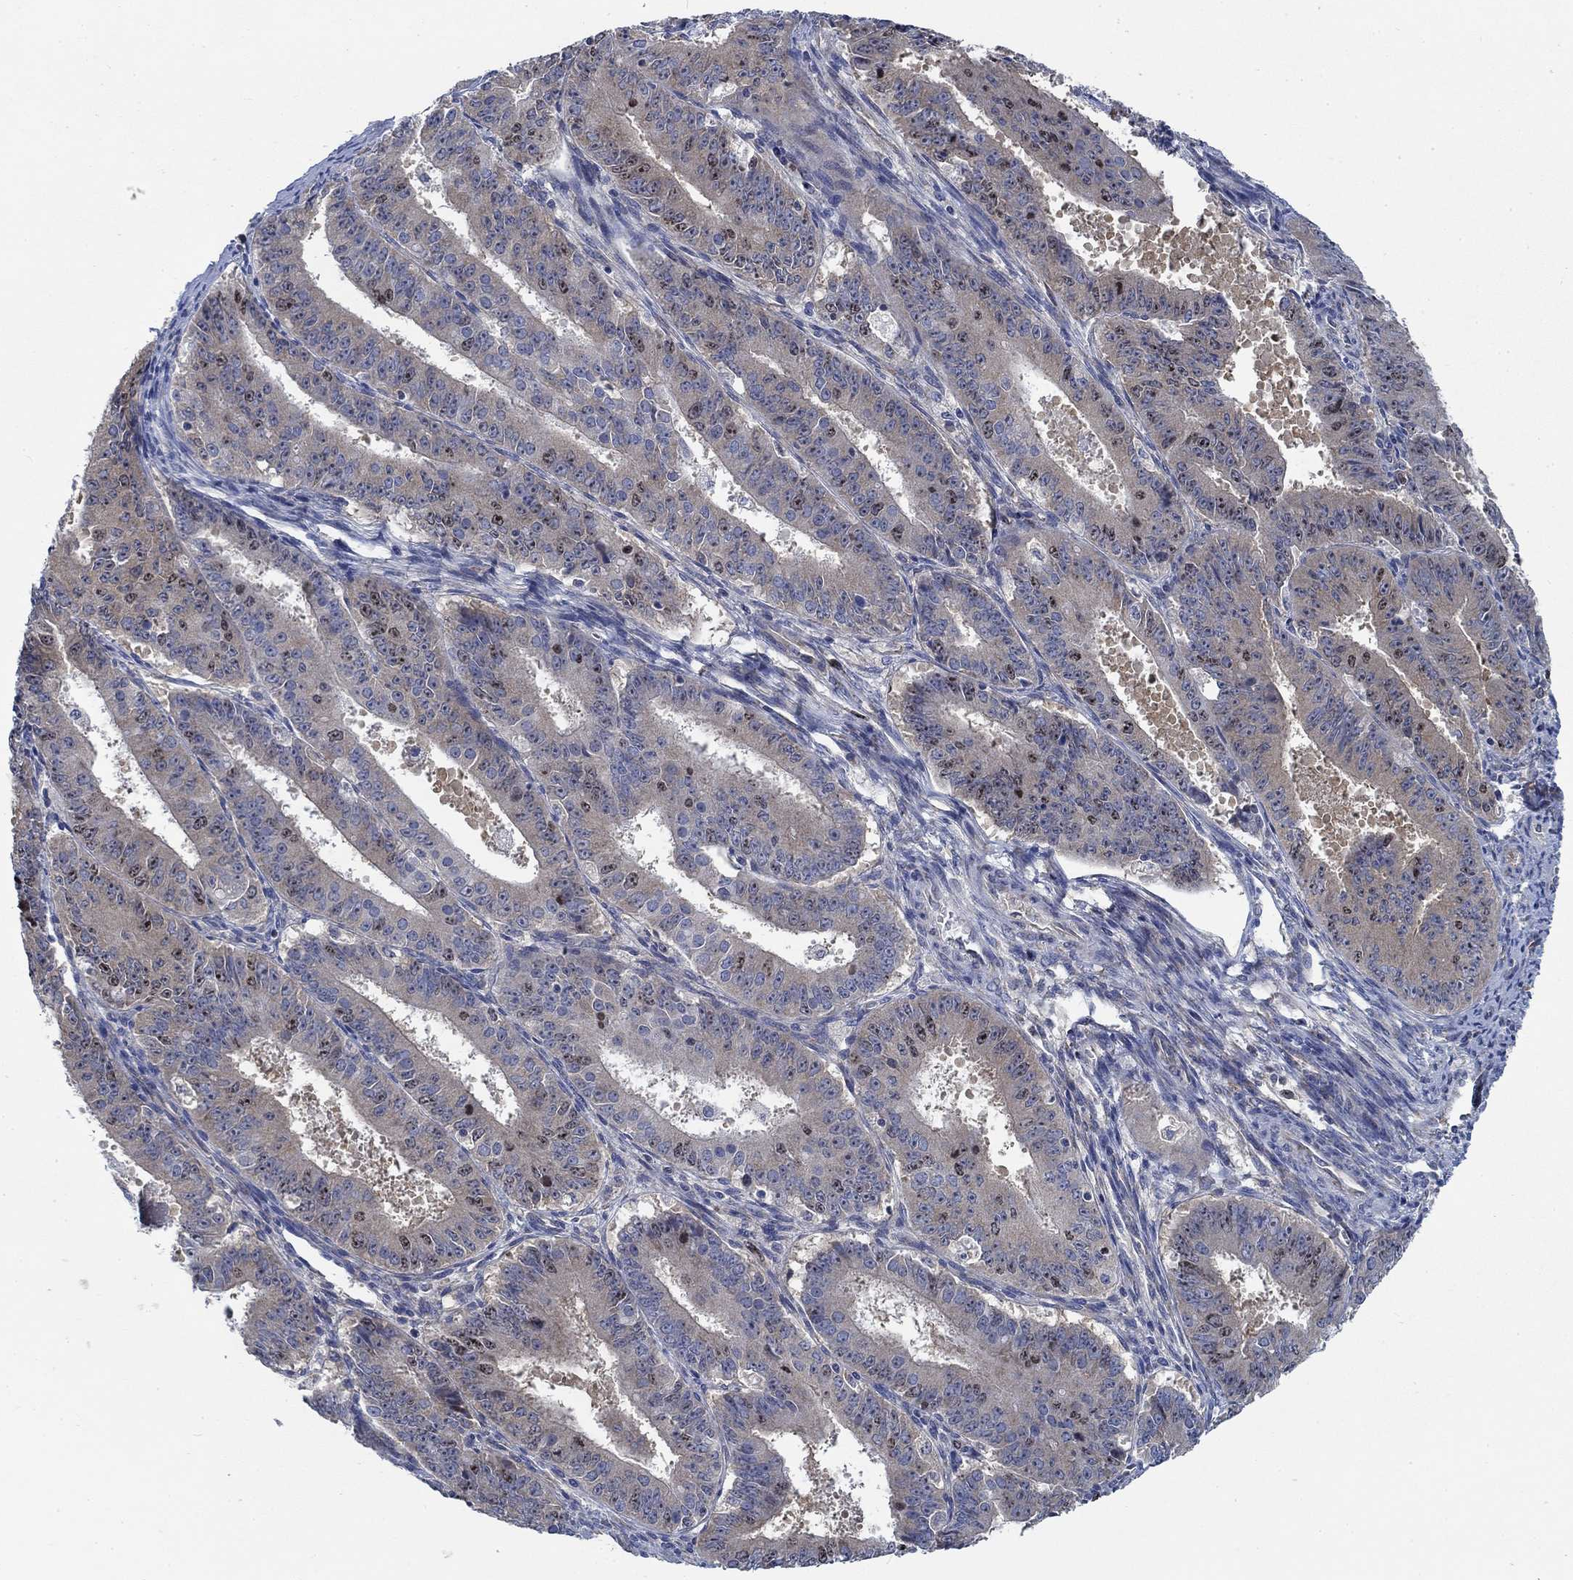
{"staining": {"intensity": "weak", "quantity": "<25%", "location": "nuclear"}, "tissue": "ovarian cancer", "cell_type": "Tumor cells", "image_type": "cancer", "snomed": [{"axis": "morphology", "description": "Carcinoma, endometroid"}, {"axis": "topography", "description": "Ovary"}], "caption": "Human ovarian endometroid carcinoma stained for a protein using IHC reveals no staining in tumor cells.", "gene": "MMP24", "patient": {"sex": "female", "age": 42}}